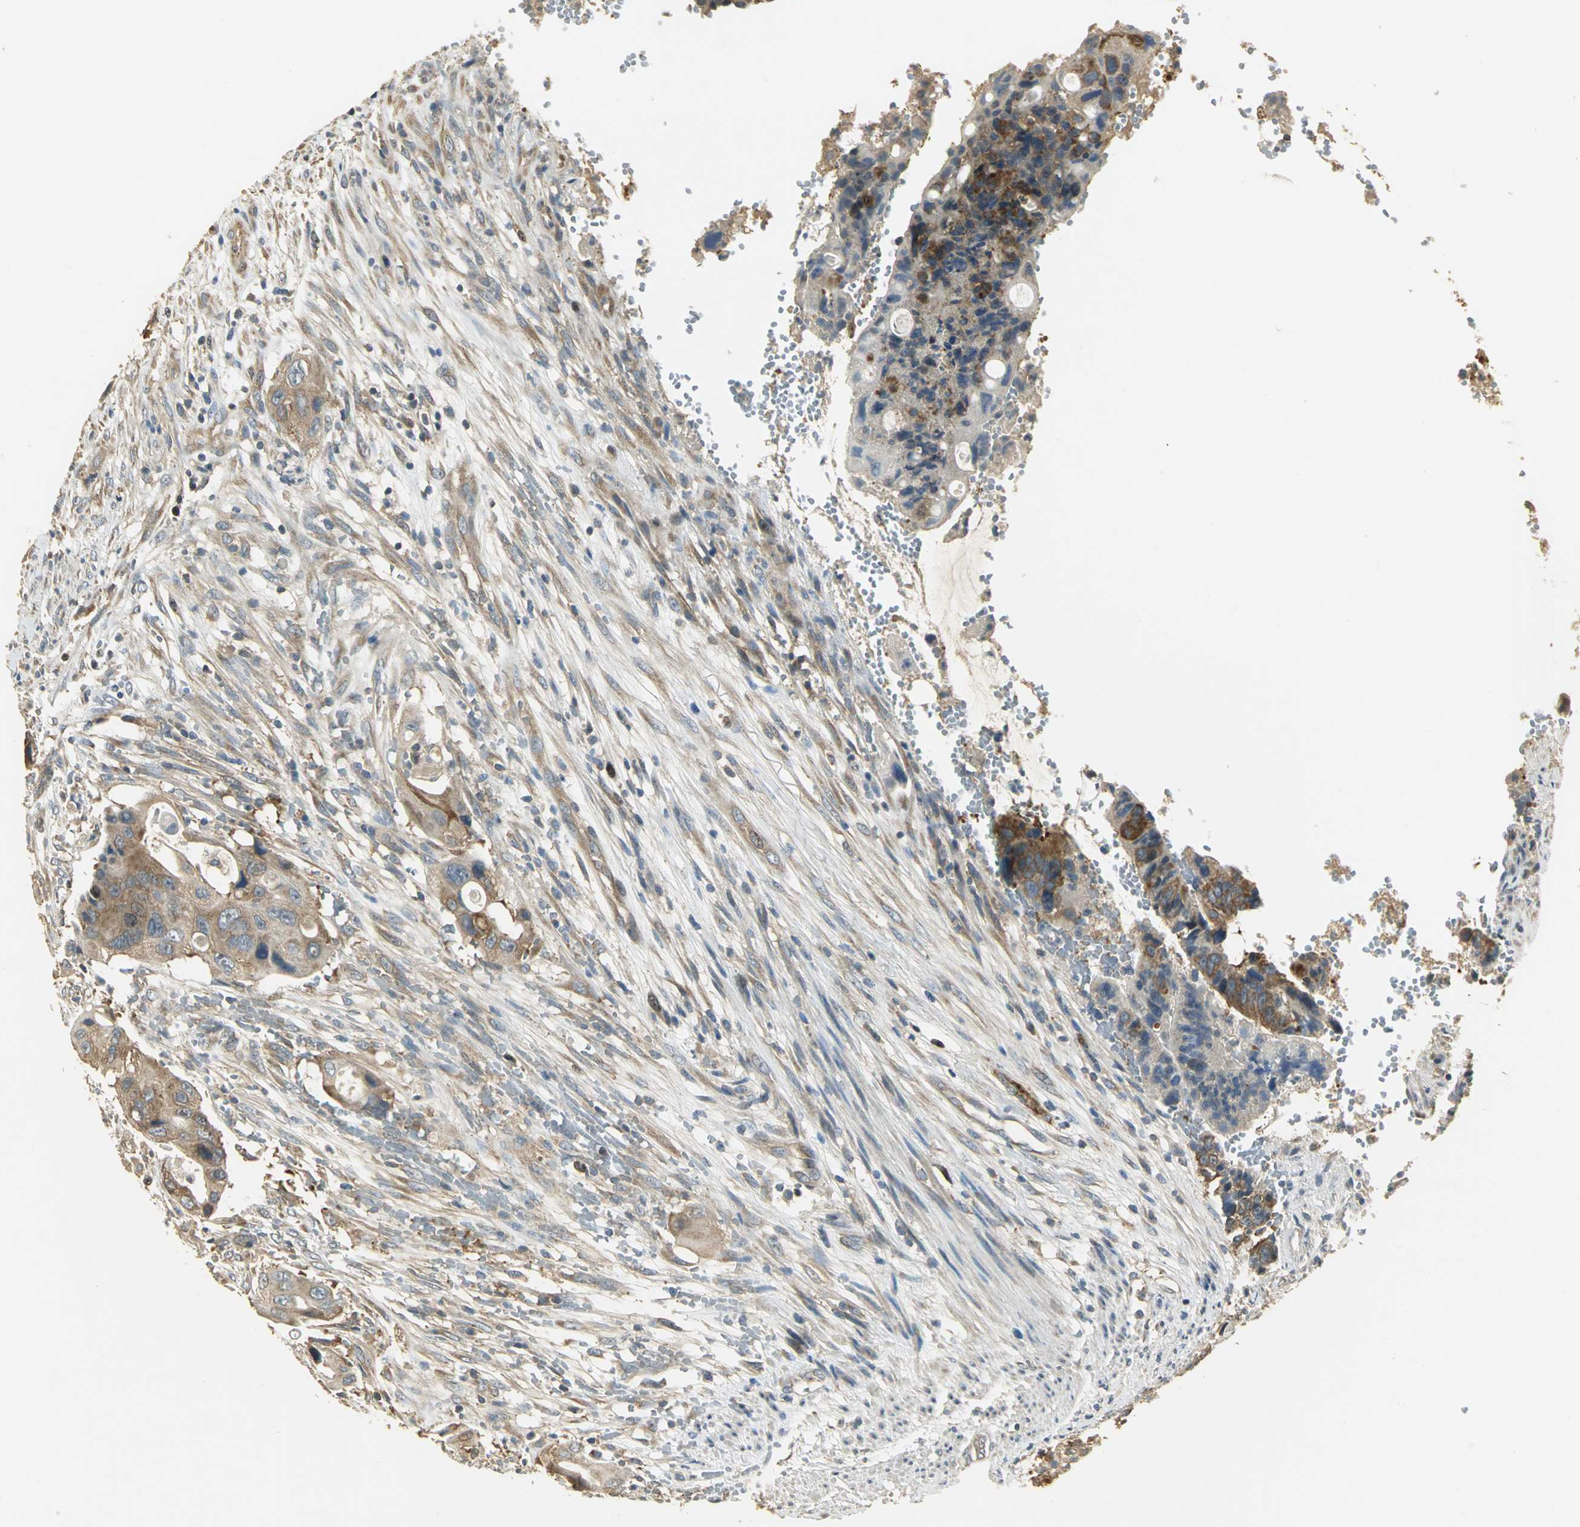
{"staining": {"intensity": "moderate", "quantity": ">75%", "location": "cytoplasmic/membranous"}, "tissue": "colorectal cancer", "cell_type": "Tumor cells", "image_type": "cancer", "snomed": [{"axis": "morphology", "description": "Adenocarcinoma, NOS"}, {"axis": "topography", "description": "Colon"}], "caption": "Human adenocarcinoma (colorectal) stained for a protein (brown) shows moderate cytoplasmic/membranous positive positivity in approximately >75% of tumor cells.", "gene": "RARS1", "patient": {"sex": "female", "age": 57}}